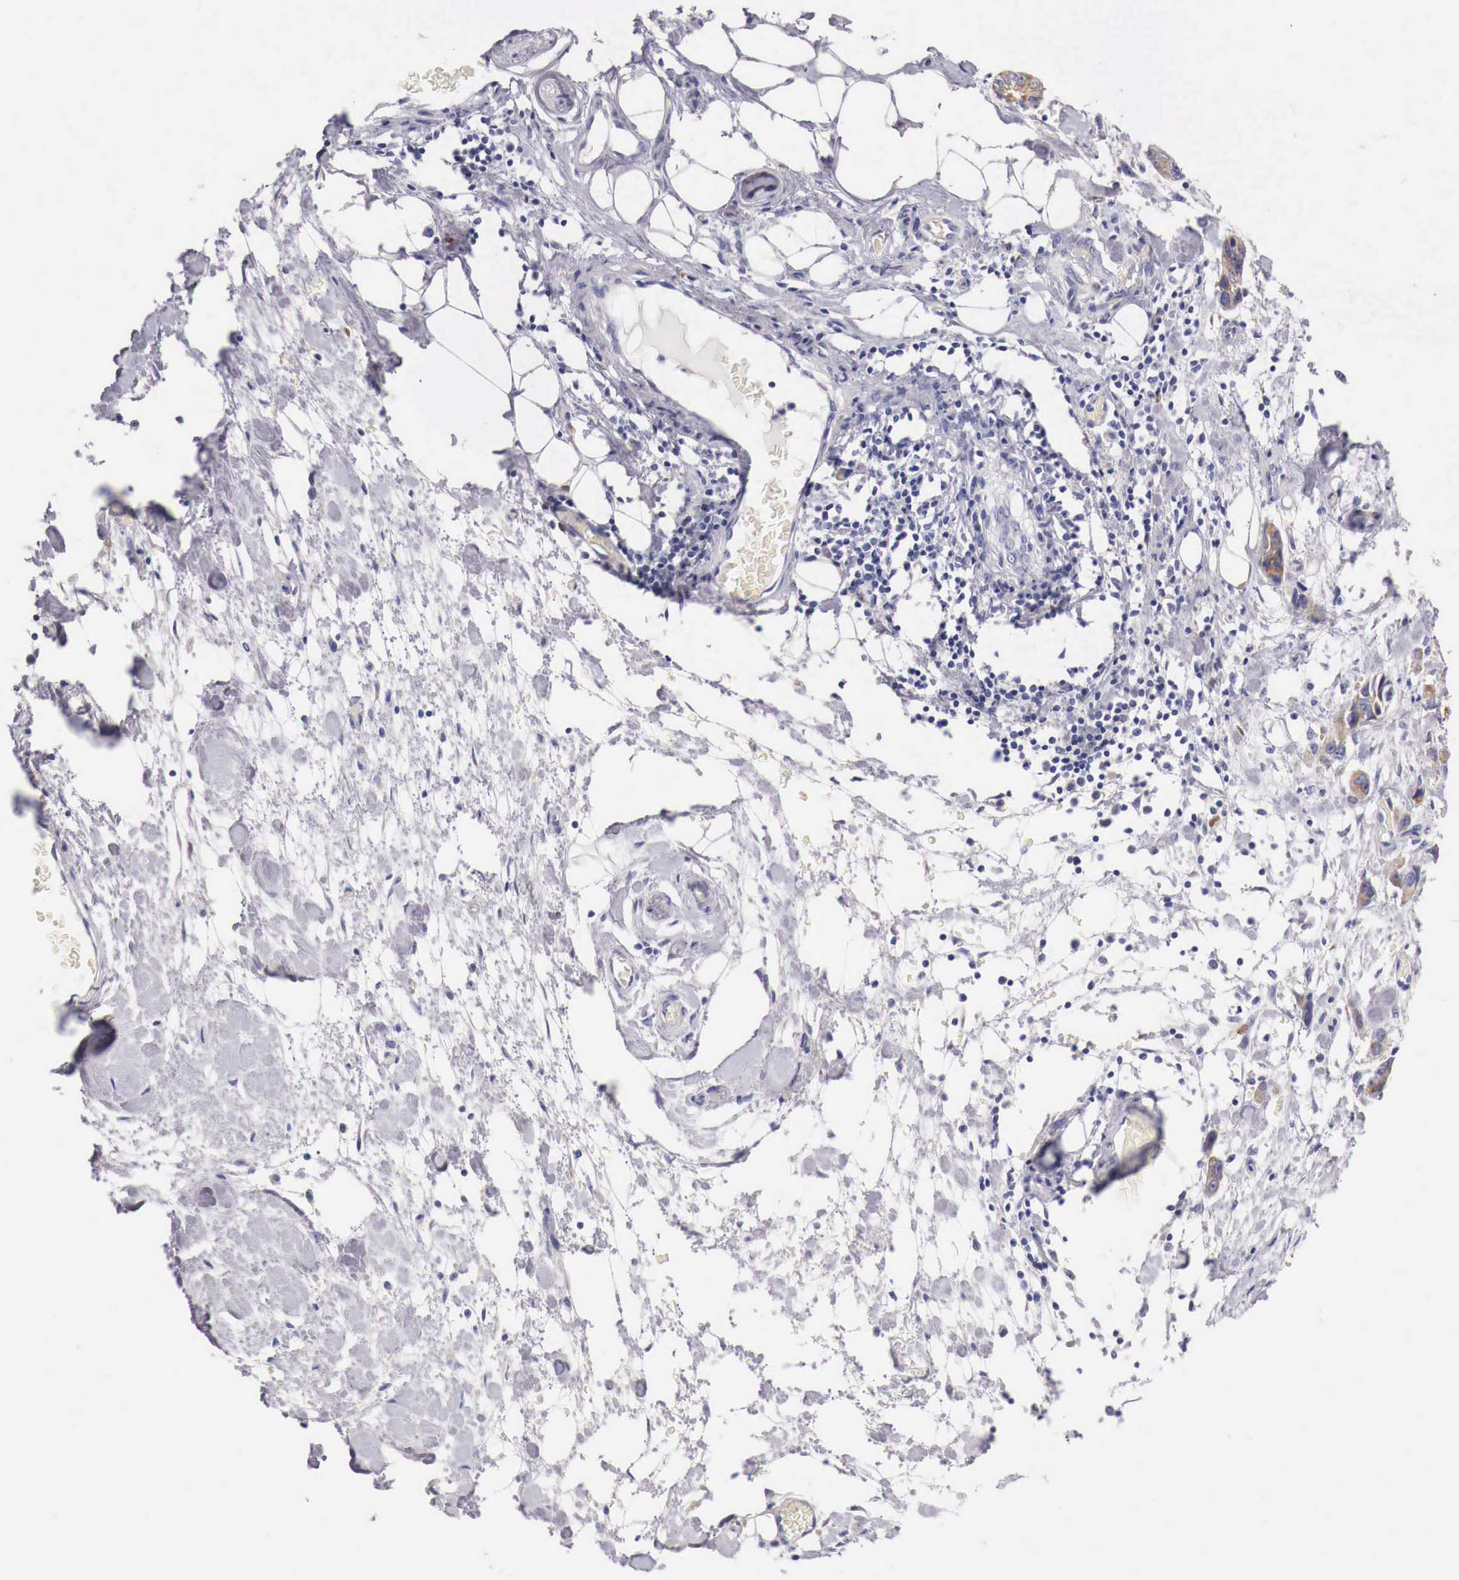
{"staining": {"intensity": "weak", "quantity": ">75%", "location": "cytoplasmic/membranous"}, "tissue": "stomach cancer", "cell_type": "Tumor cells", "image_type": "cancer", "snomed": [{"axis": "morphology", "description": "Adenocarcinoma, NOS"}, {"axis": "topography", "description": "Stomach, upper"}], "caption": "Protein expression analysis of stomach adenocarcinoma exhibits weak cytoplasmic/membranous positivity in approximately >75% of tumor cells.", "gene": "NREP", "patient": {"sex": "male", "age": 47}}